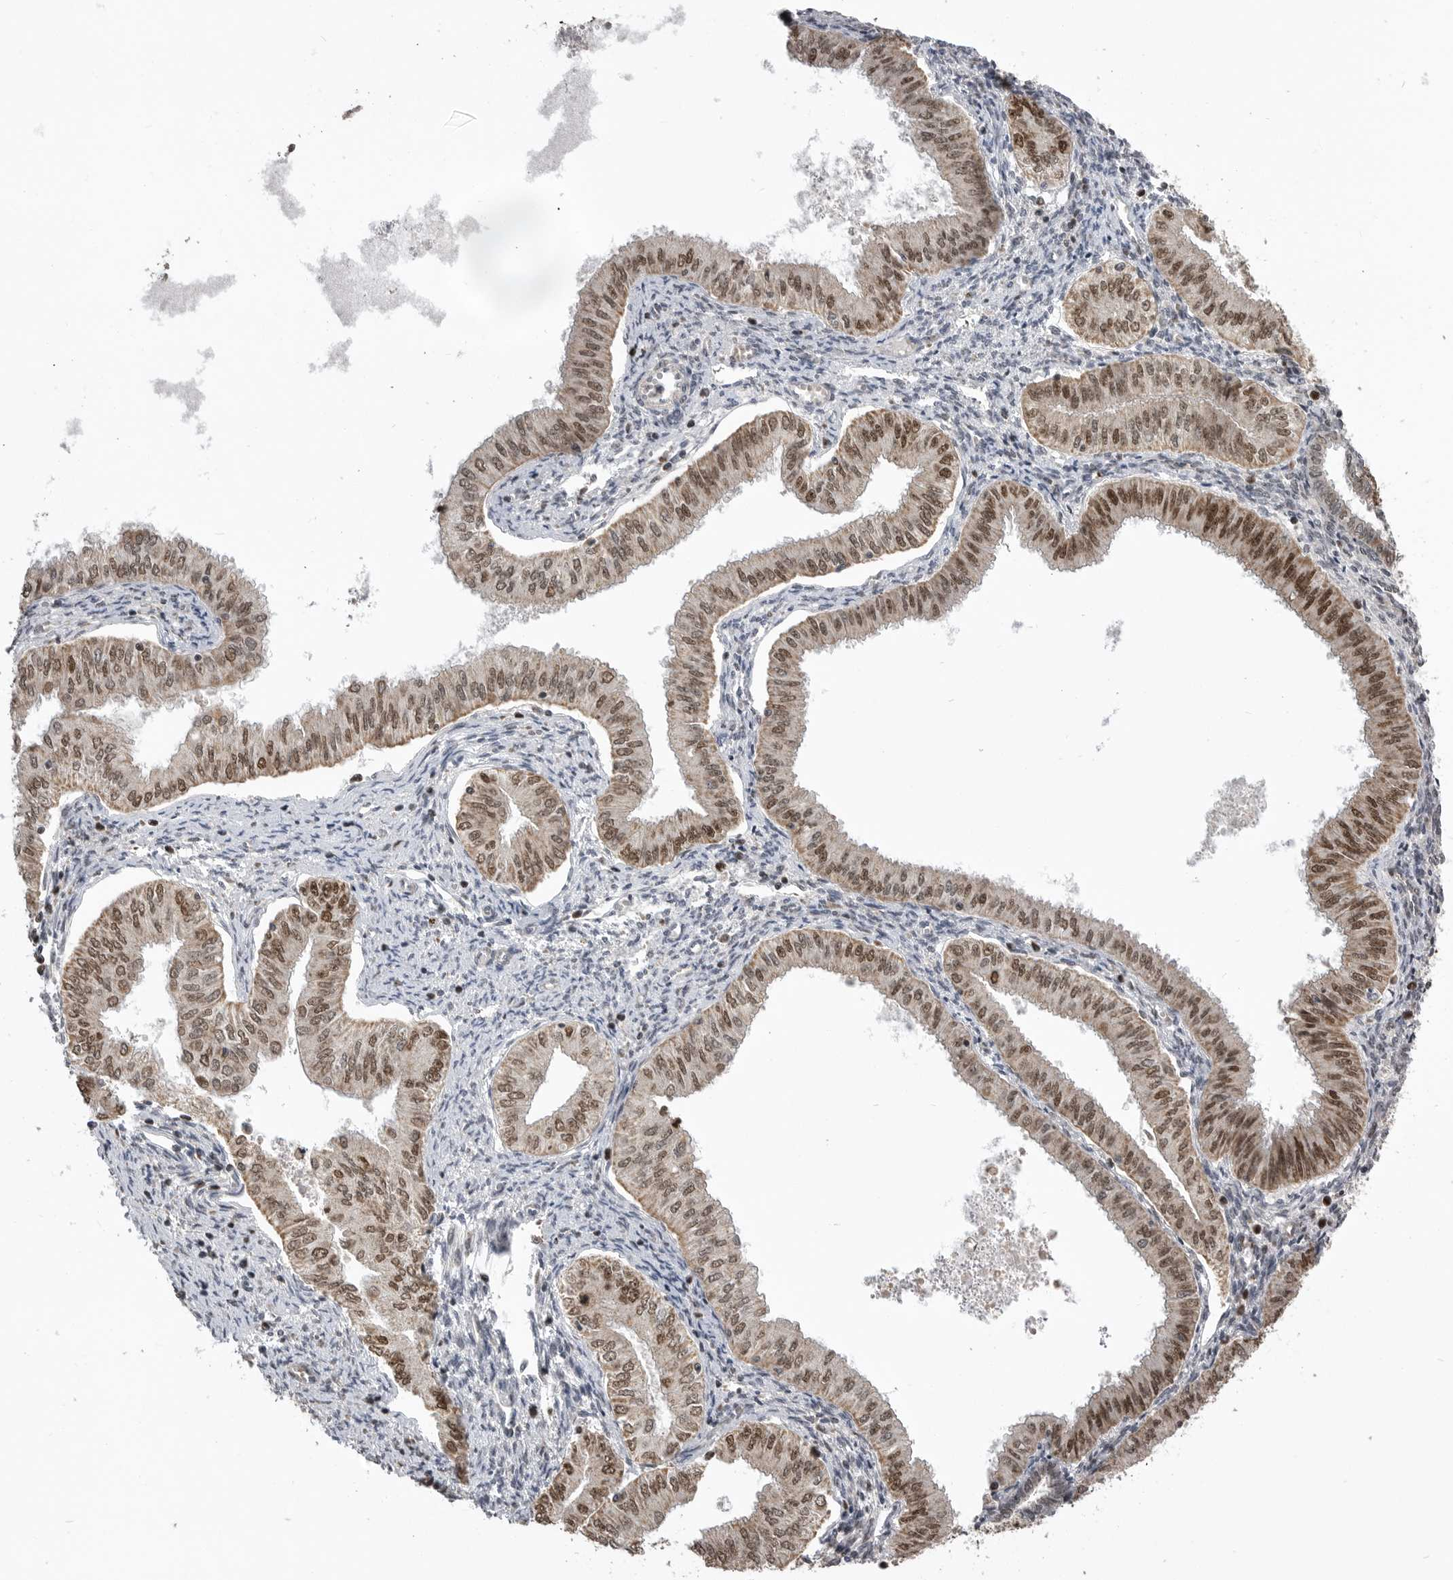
{"staining": {"intensity": "moderate", "quantity": ">75%", "location": "nuclear"}, "tissue": "endometrial cancer", "cell_type": "Tumor cells", "image_type": "cancer", "snomed": [{"axis": "morphology", "description": "Normal tissue, NOS"}, {"axis": "morphology", "description": "Adenocarcinoma, NOS"}, {"axis": "topography", "description": "Endometrium"}], "caption": "High-power microscopy captured an immunohistochemistry (IHC) image of endometrial cancer (adenocarcinoma), revealing moderate nuclear staining in approximately >75% of tumor cells.", "gene": "SMARCC1", "patient": {"sex": "female", "age": 53}}